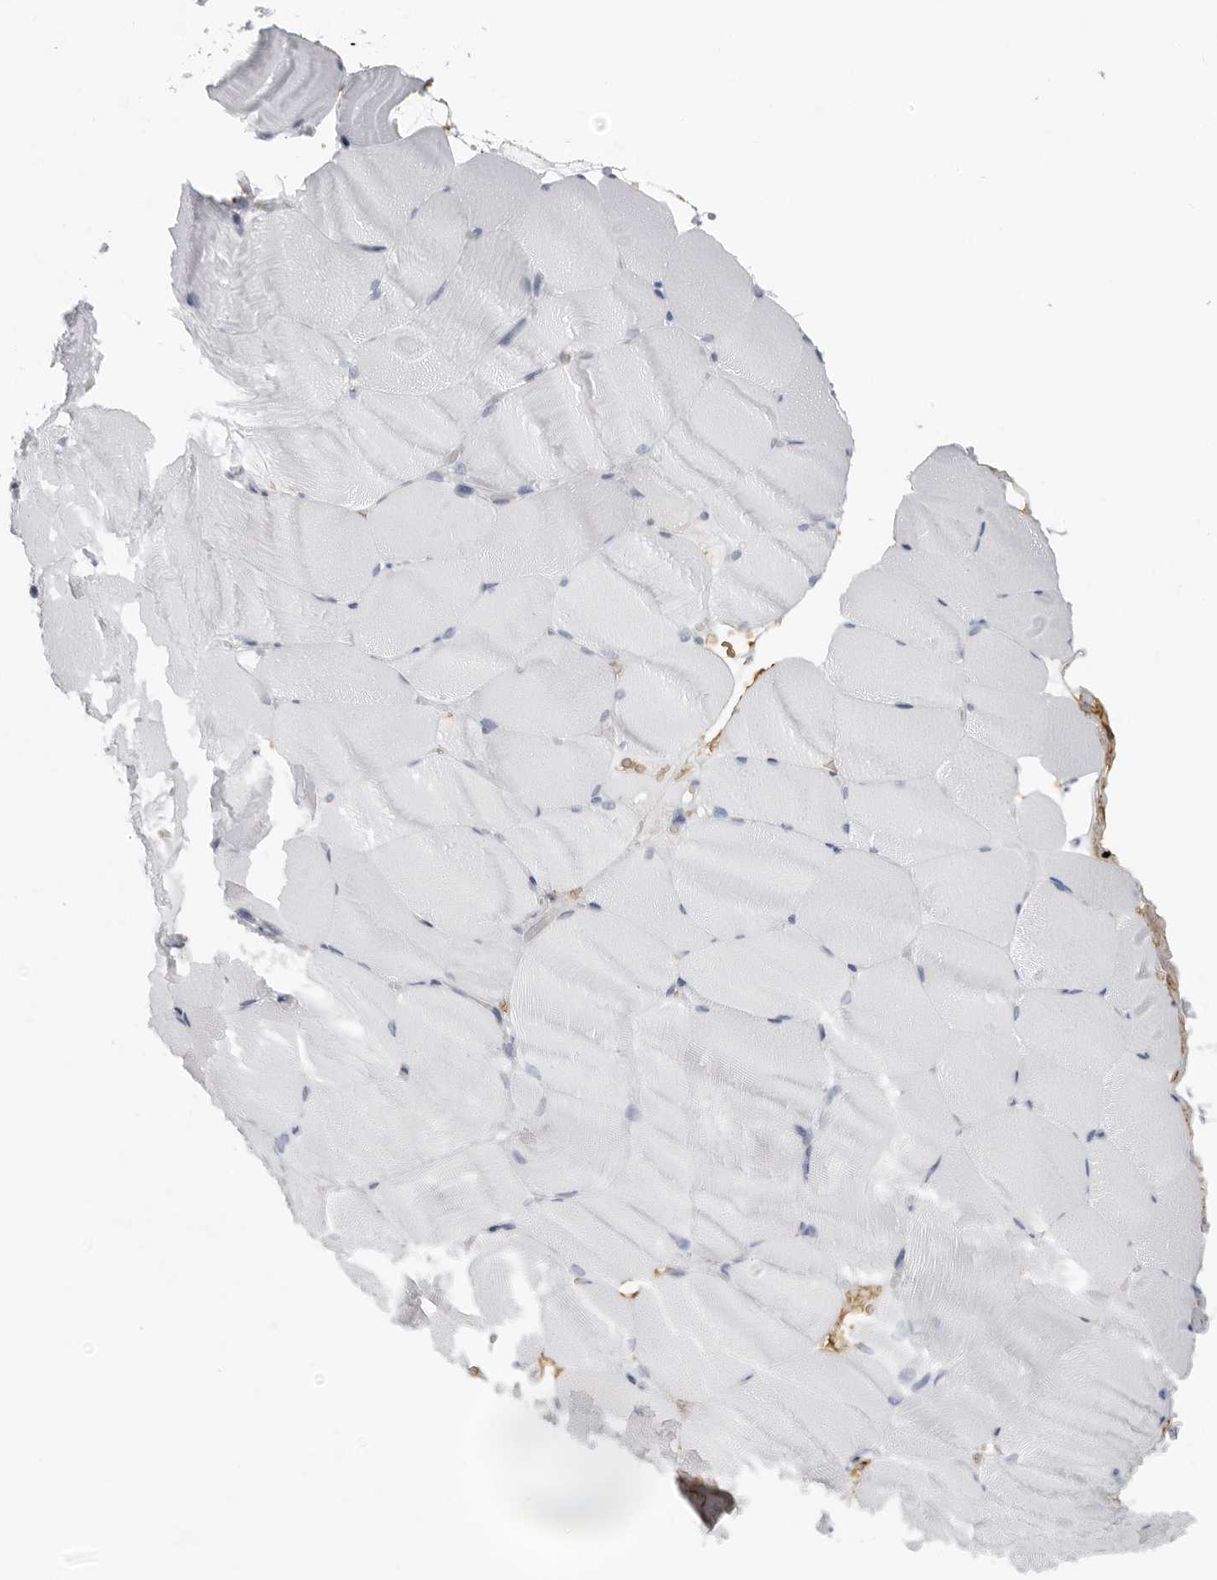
{"staining": {"intensity": "negative", "quantity": "none", "location": "none"}, "tissue": "skeletal muscle", "cell_type": "Myocytes", "image_type": "normal", "snomed": [{"axis": "morphology", "description": "Normal tissue, NOS"}, {"axis": "topography", "description": "Skeletal muscle"}, {"axis": "topography", "description": "Parathyroid gland"}], "caption": "Immunohistochemistry micrograph of normal skeletal muscle: human skeletal muscle stained with DAB (3,3'-diaminobenzidine) shows no significant protein staining in myocytes.", "gene": "EPB41", "patient": {"sex": "female", "age": 37}}